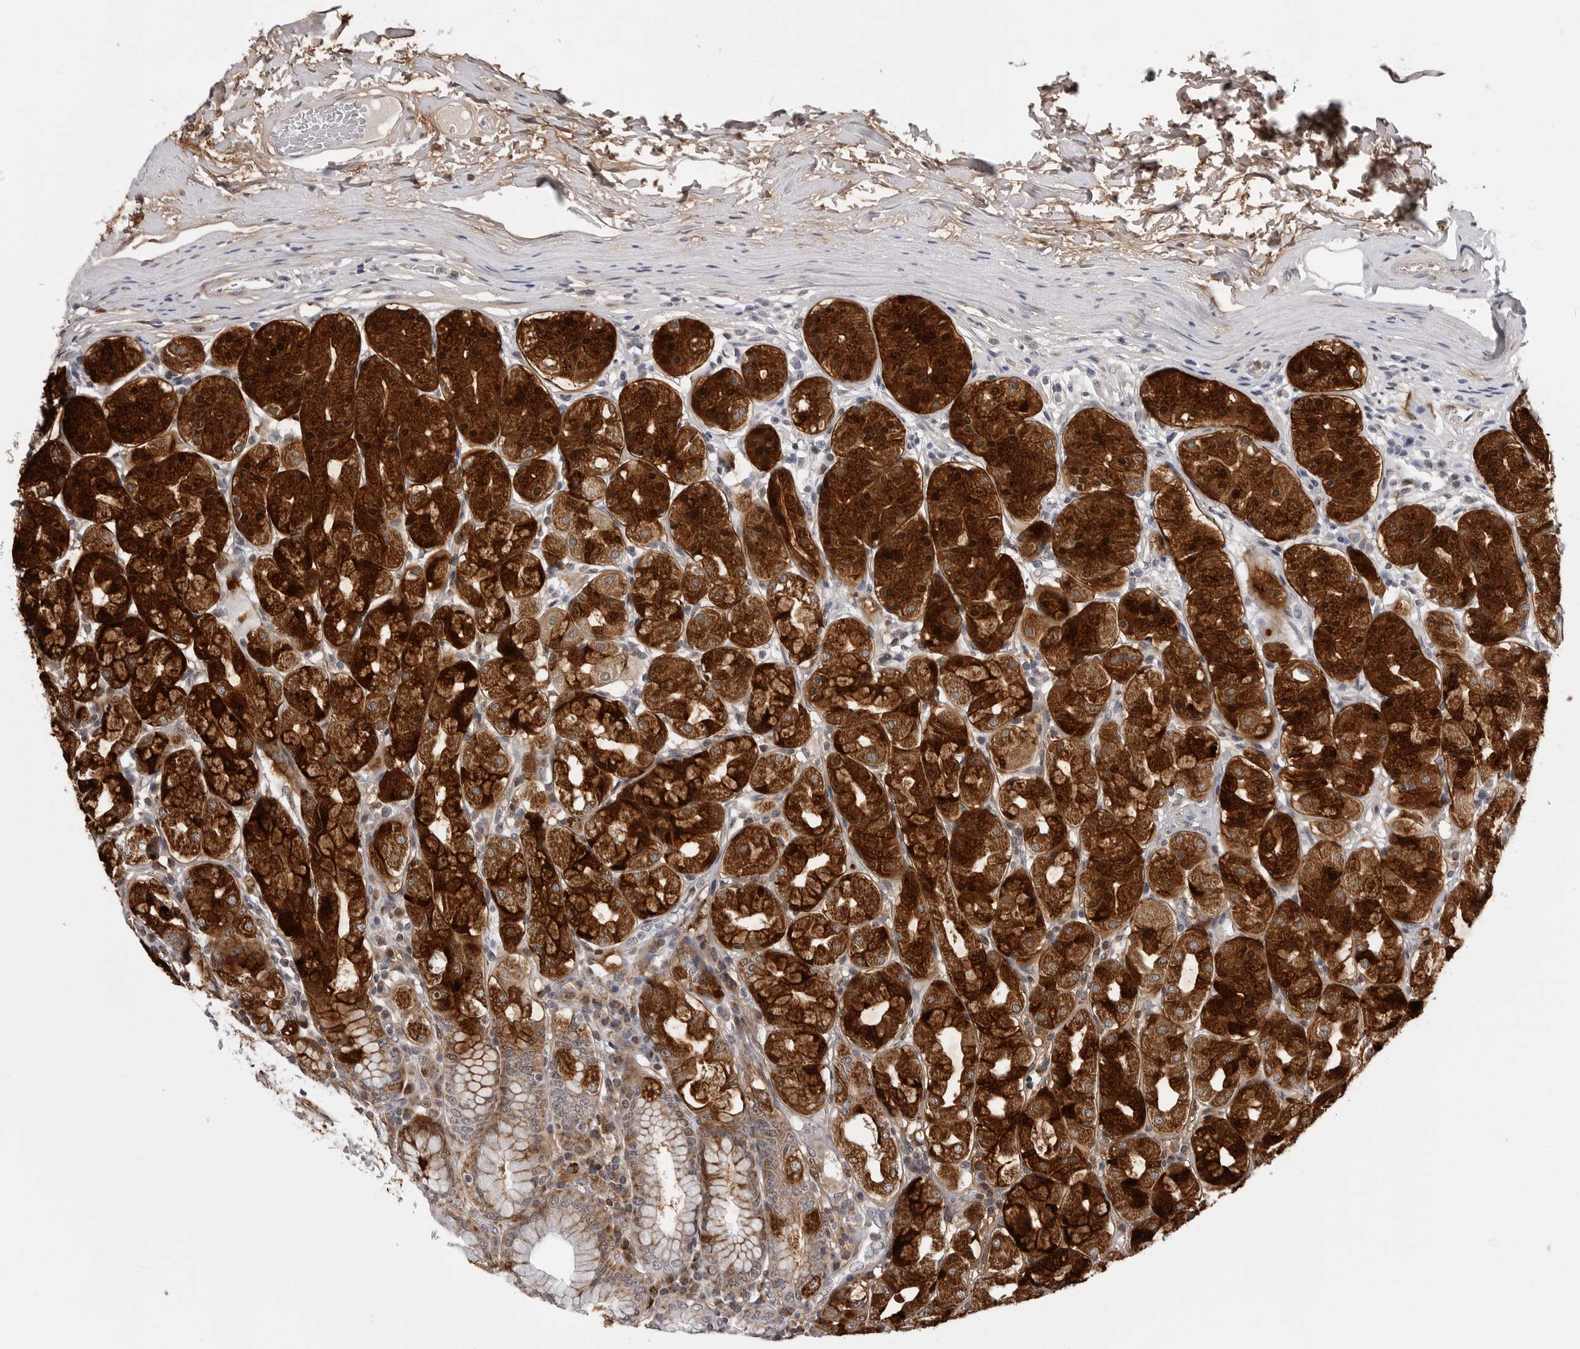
{"staining": {"intensity": "strong", "quantity": "25%-75%", "location": "cytoplasmic/membranous"}, "tissue": "stomach", "cell_type": "Glandular cells", "image_type": "normal", "snomed": [{"axis": "morphology", "description": "Normal tissue, NOS"}, {"axis": "topography", "description": "Stomach"}, {"axis": "topography", "description": "Stomach, lower"}], "caption": "Stomach stained for a protein (brown) demonstrates strong cytoplasmic/membranous positive positivity in approximately 25%-75% of glandular cells.", "gene": "CDK20", "patient": {"sex": "female", "age": 56}}